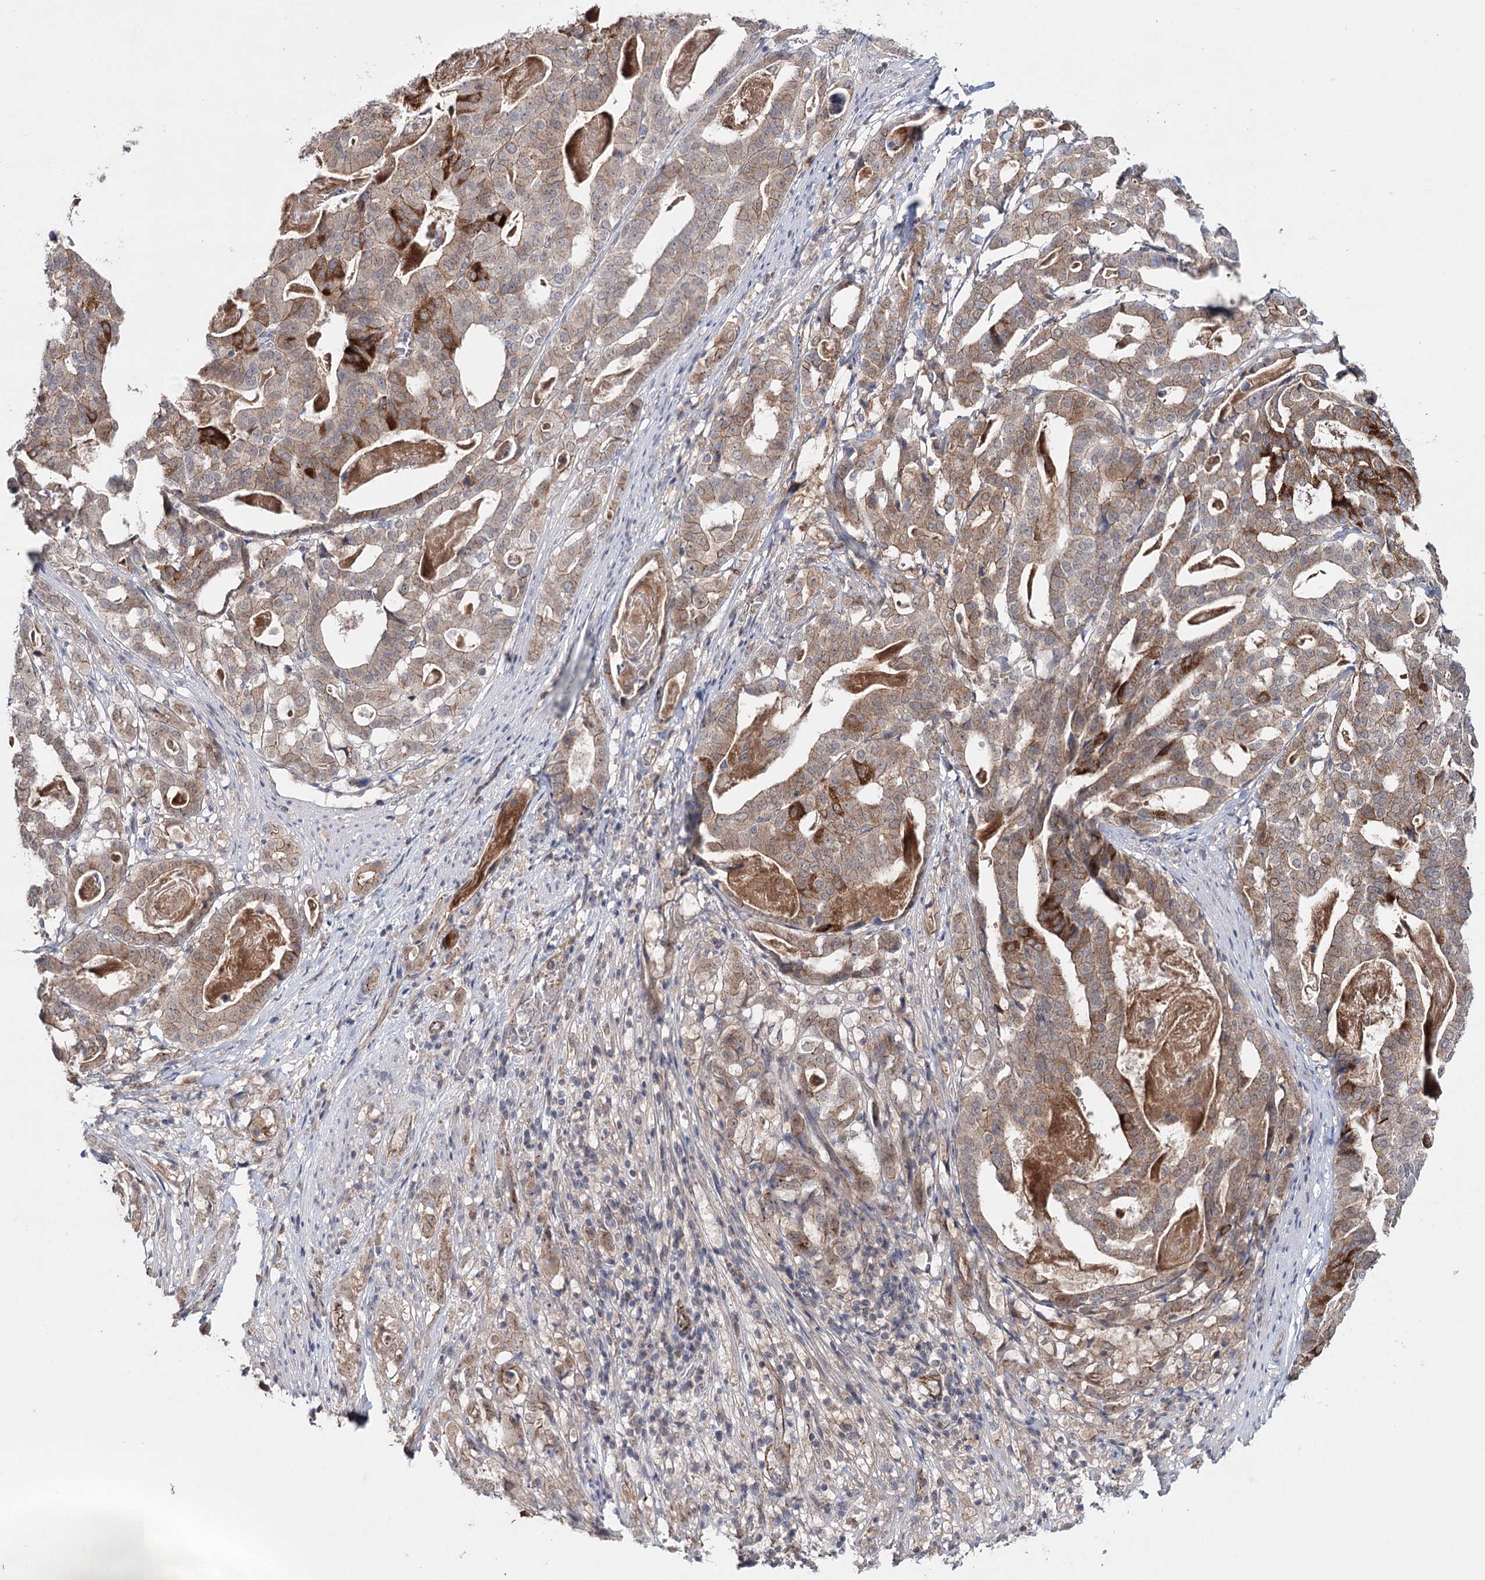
{"staining": {"intensity": "strong", "quantity": "<25%", "location": "cytoplasmic/membranous"}, "tissue": "stomach cancer", "cell_type": "Tumor cells", "image_type": "cancer", "snomed": [{"axis": "morphology", "description": "Adenocarcinoma, NOS"}, {"axis": "topography", "description": "Stomach"}], "caption": "Stomach cancer stained with a brown dye demonstrates strong cytoplasmic/membranous positive positivity in approximately <25% of tumor cells.", "gene": "PKP4", "patient": {"sex": "male", "age": 48}}